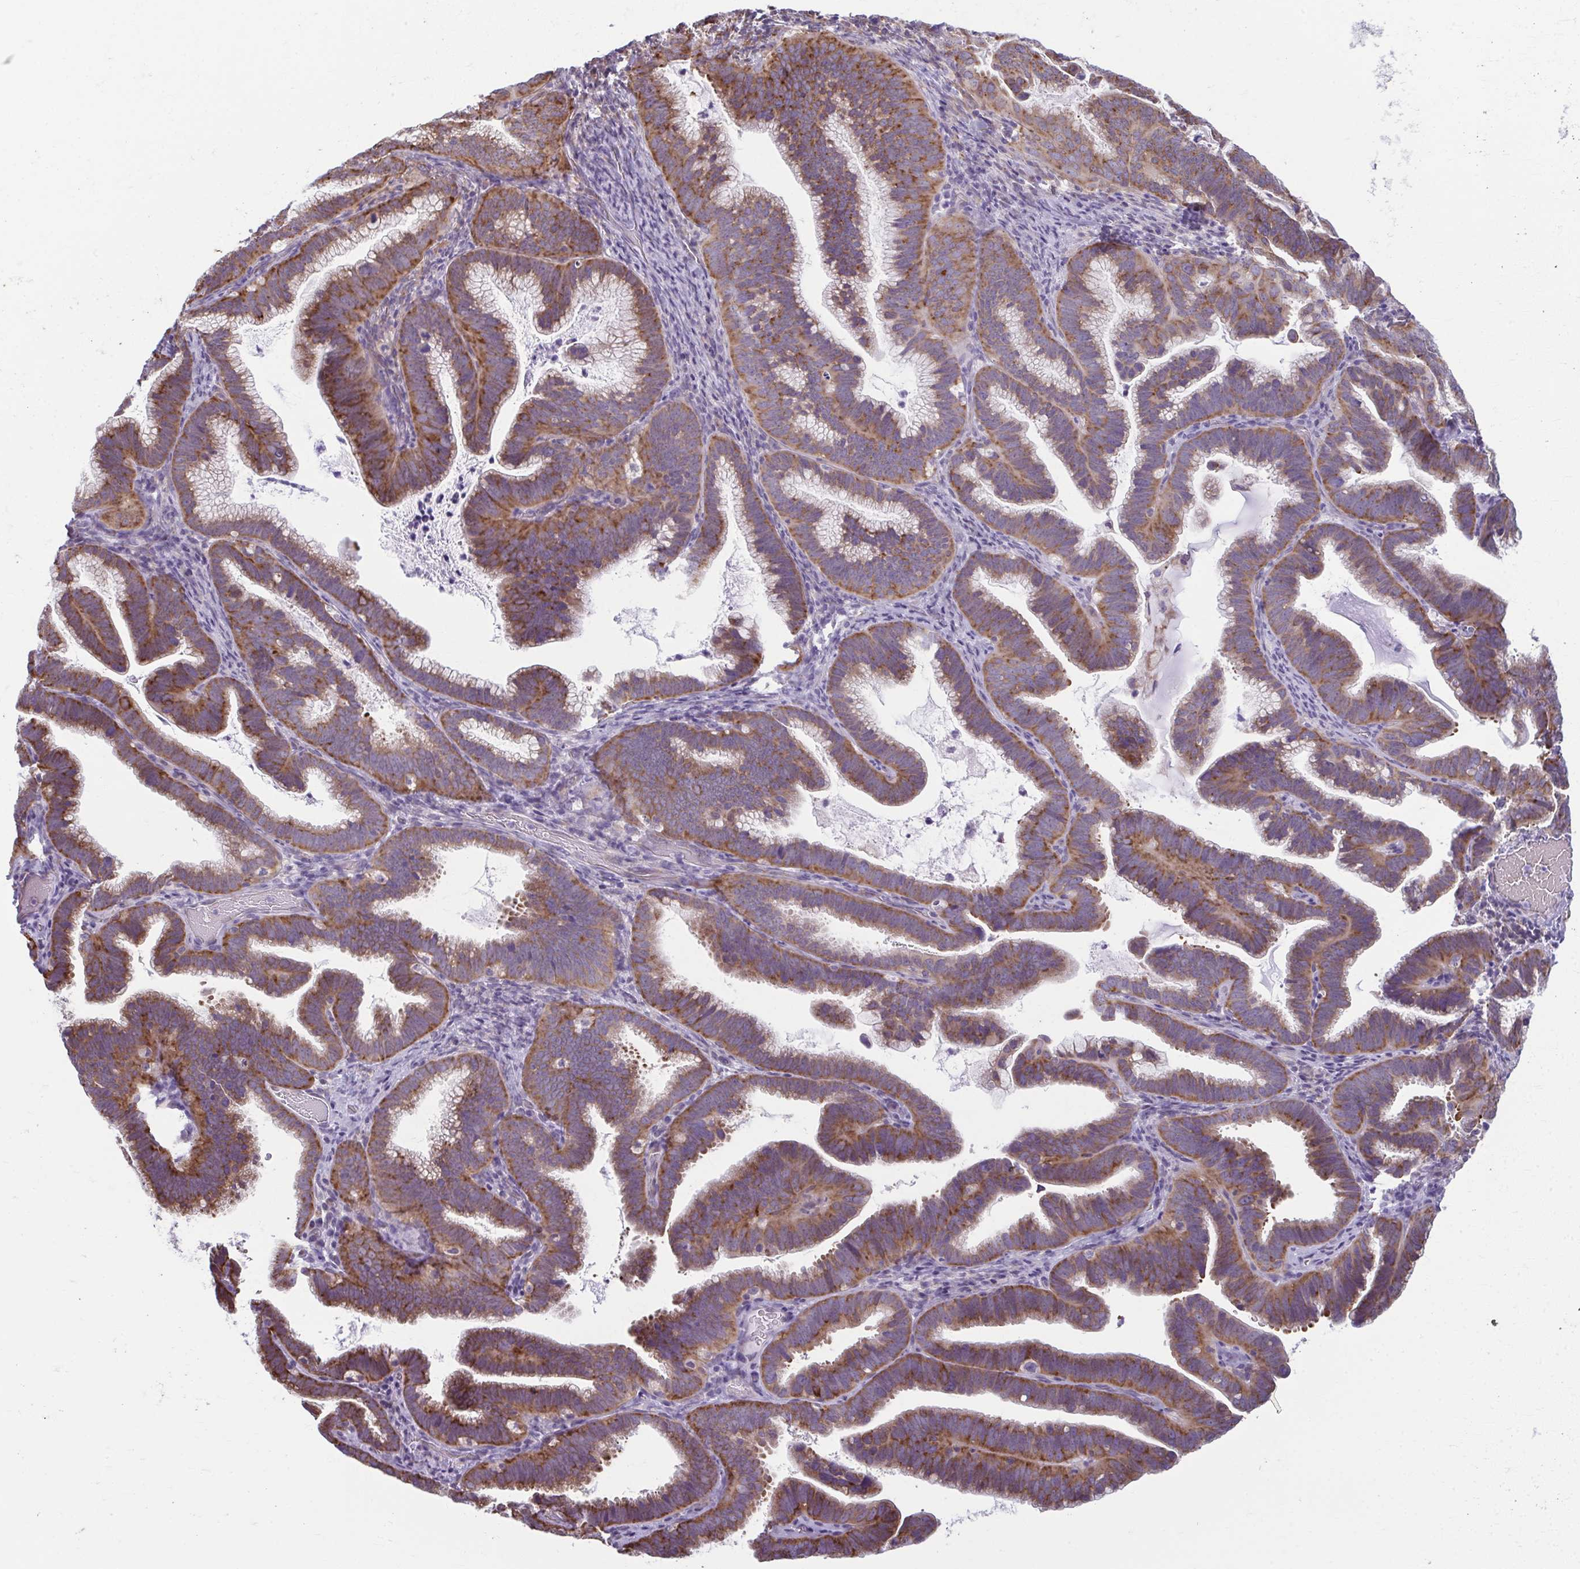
{"staining": {"intensity": "moderate", "quantity": ">75%", "location": "cytoplasmic/membranous"}, "tissue": "cervical cancer", "cell_type": "Tumor cells", "image_type": "cancer", "snomed": [{"axis": "morphology", "description": "Adenocarcinoma, NOS"}, {"axis": "topography", "description": "Cervix"}], "caption": "This image displays adenocarcinoma (cervical) stained with immunohistochemistry (IHC) to label a protein in brown. The cytoplasmic/membranous of tumor cells show moderate positivity for the protein. Nuclei are counter-stained blue.", "gene": "TMEM108", "patient": {"sex": "female", "age": 61}}